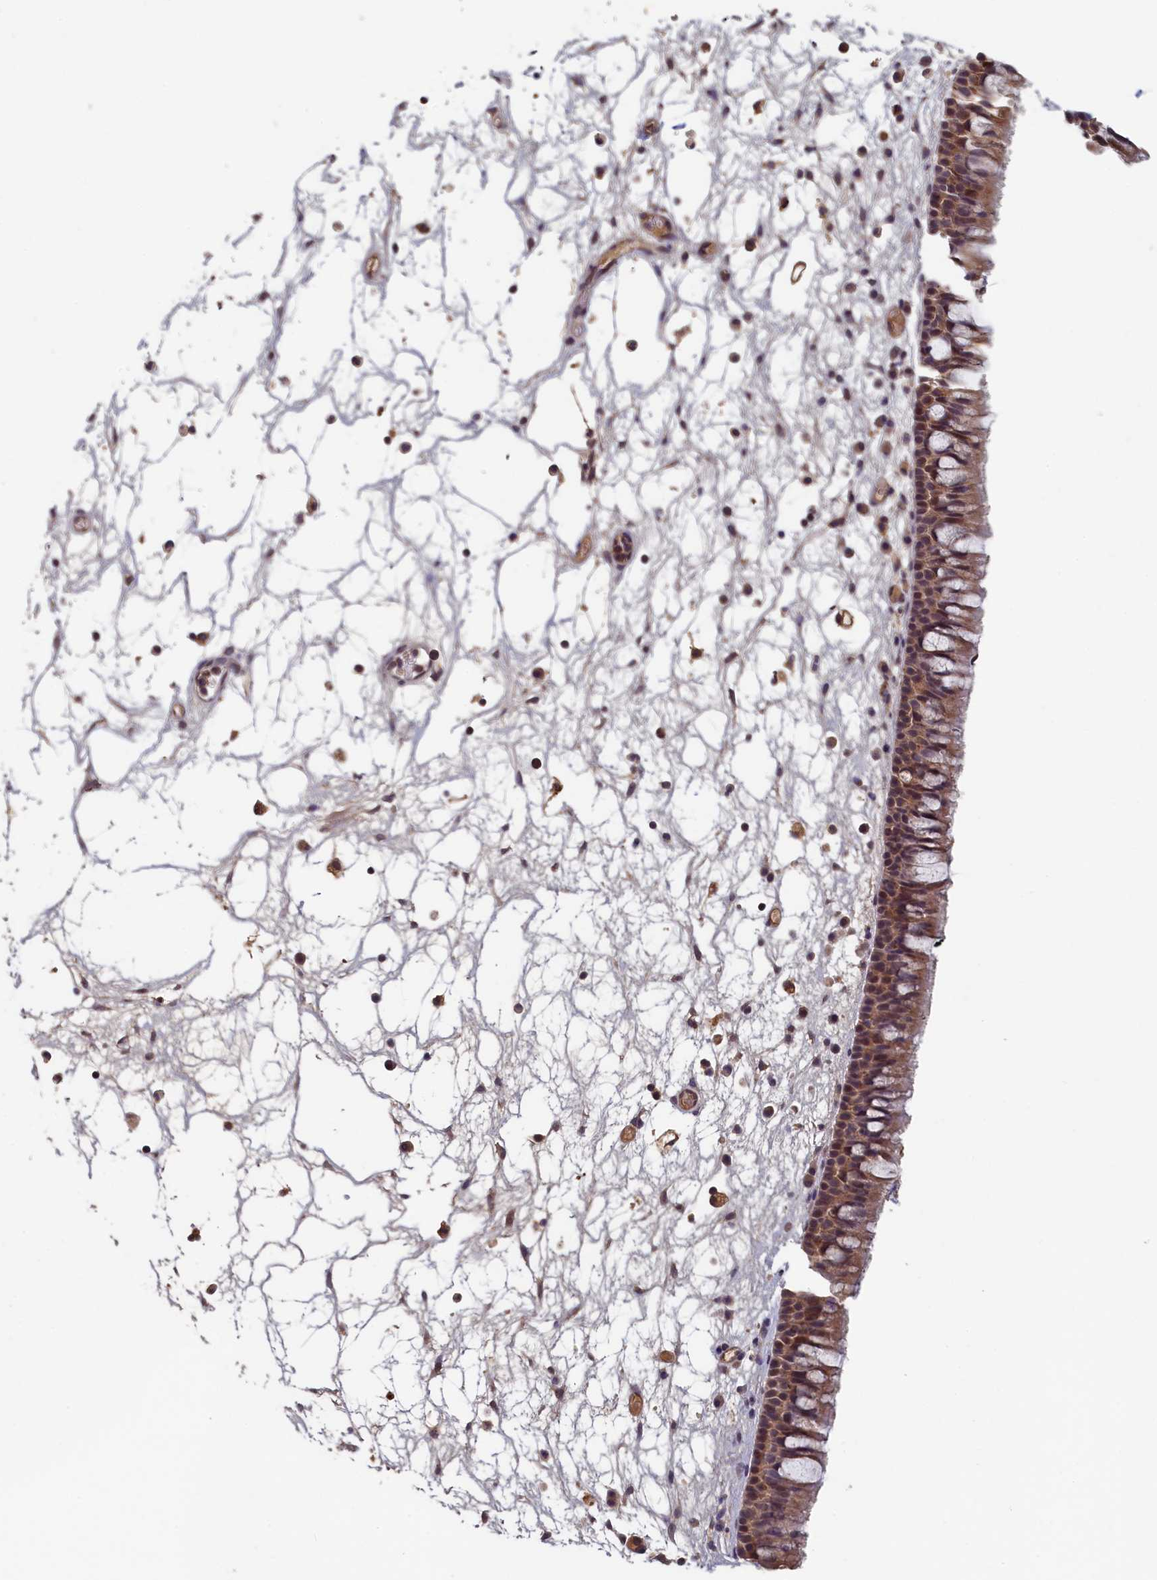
{"staining": {"intensity": "moderate", "quantity": ">75%", "location": "cytoplasmic/membranous,nuclear"}, "tissue": "nasopharynx", "cell_type": "Respiratory epithelial cells", "image_type": "normal", "snomed": [{"axis": "morphology", "description": "Normal tissue, NOS"}, {"axis": "morphology", "description": "Inflammation, NOS"}, {"axis": "morphology", "description": "Malignant melanoma, Metastatic site"}, {"axis": "topography", "description": "Nasopharynx"}], "caption": "Unremarkable nasopharynx exhibits moderate cytoplasmic/membranous,nuclear expression in about >75% of respiratory epithelial cells, visualized by immunohistochemistry. (DAB = brown stain, brightfield microscopy at high magnification).", "gene": "NUBP2", "patient": {"sex": "male", "age": 70}}